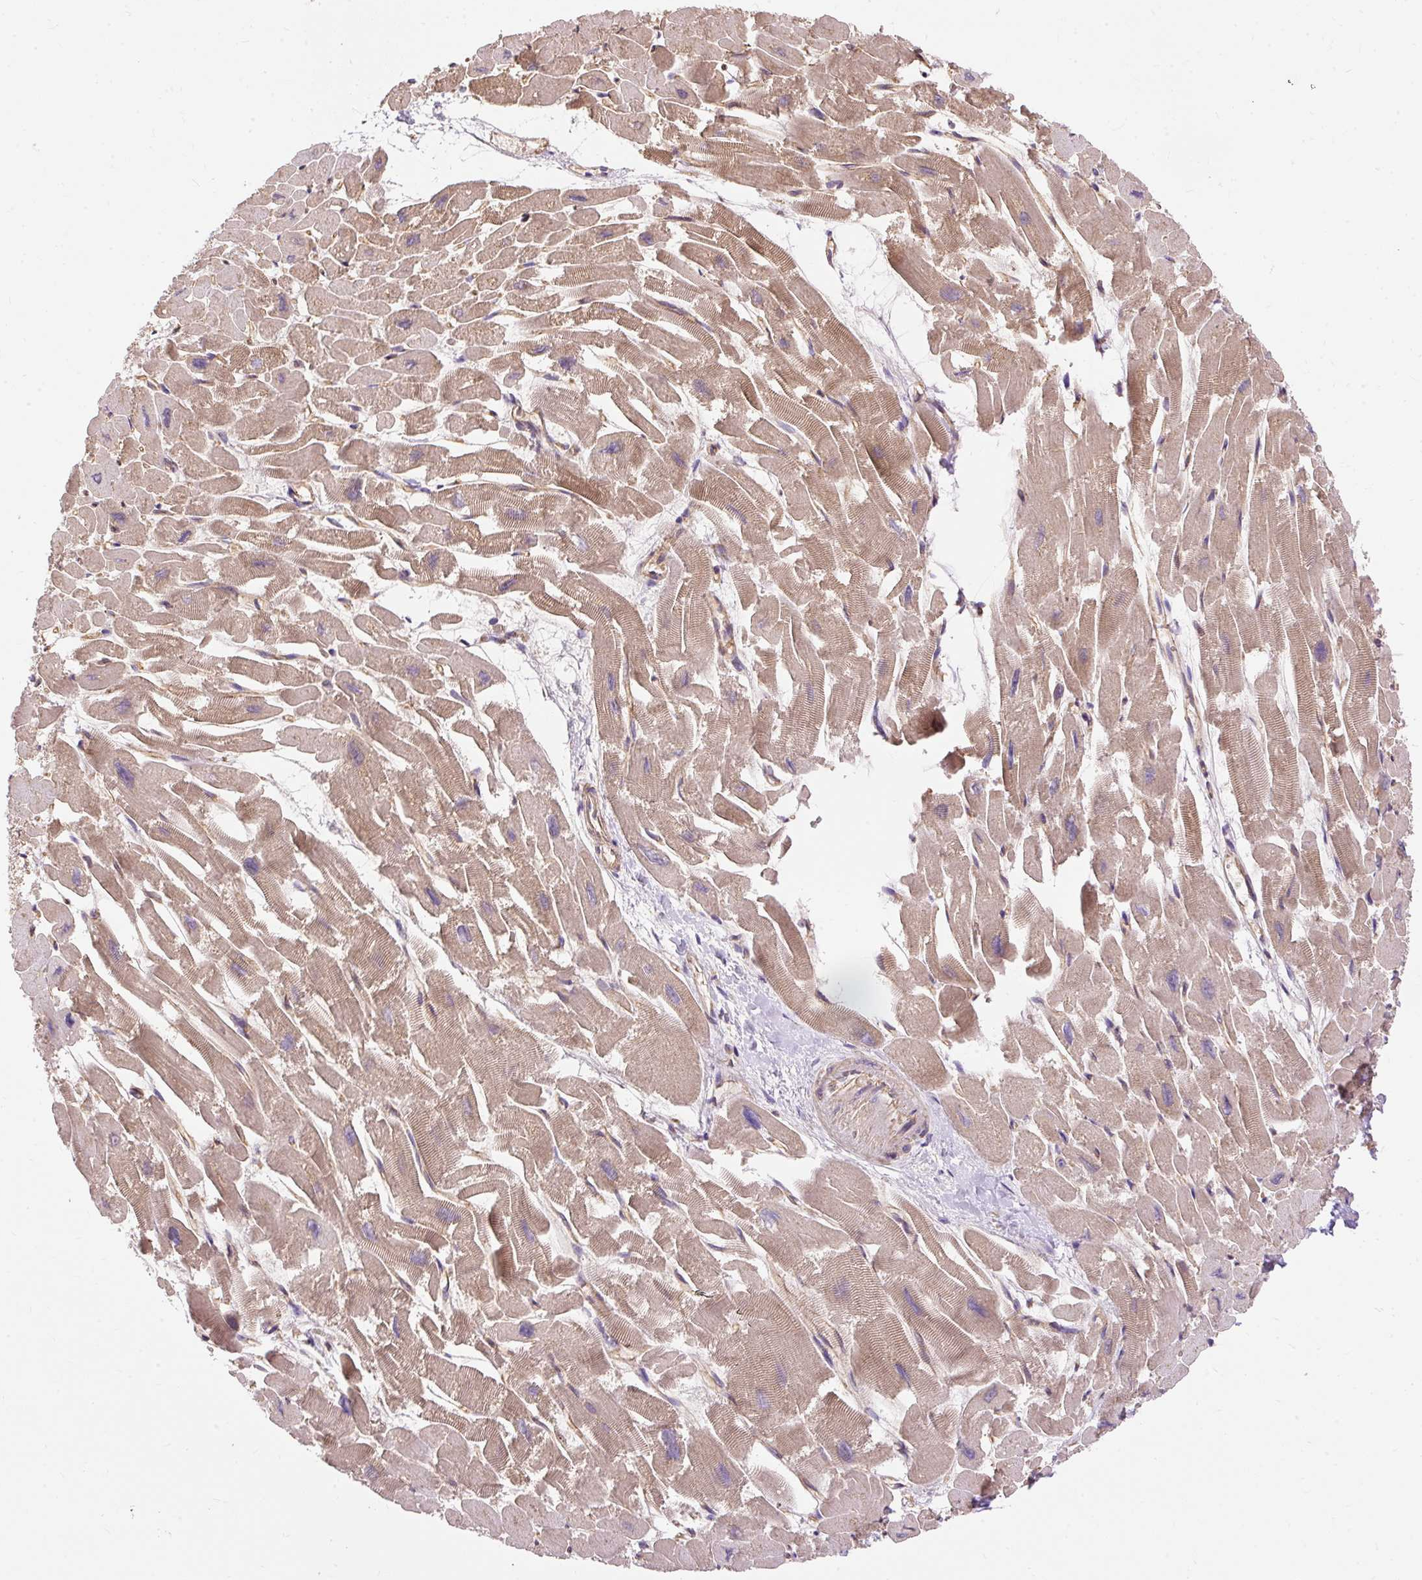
{"staining": {"intensity": "moderate", "quantity": ">75%", "location": "cytoplasmic/membranous"}, "tissue": "heart muscle", "cell_type": "Cardiomyocytes", "image_type": "normal", "snomed": [{"axis": "morphology", "description": "Normal tissue, NOS"}, {"axis": "topography", "description": "Heart"}], "caption": "This photomicrograph demonstrates IHC staining of normal heart muscle, with medium moderate cytoplasmic/membranous expression in about >75% of cardiomyocytes.", "gene": "CEP290", "patient": {"sex": "male", "age": 54}}